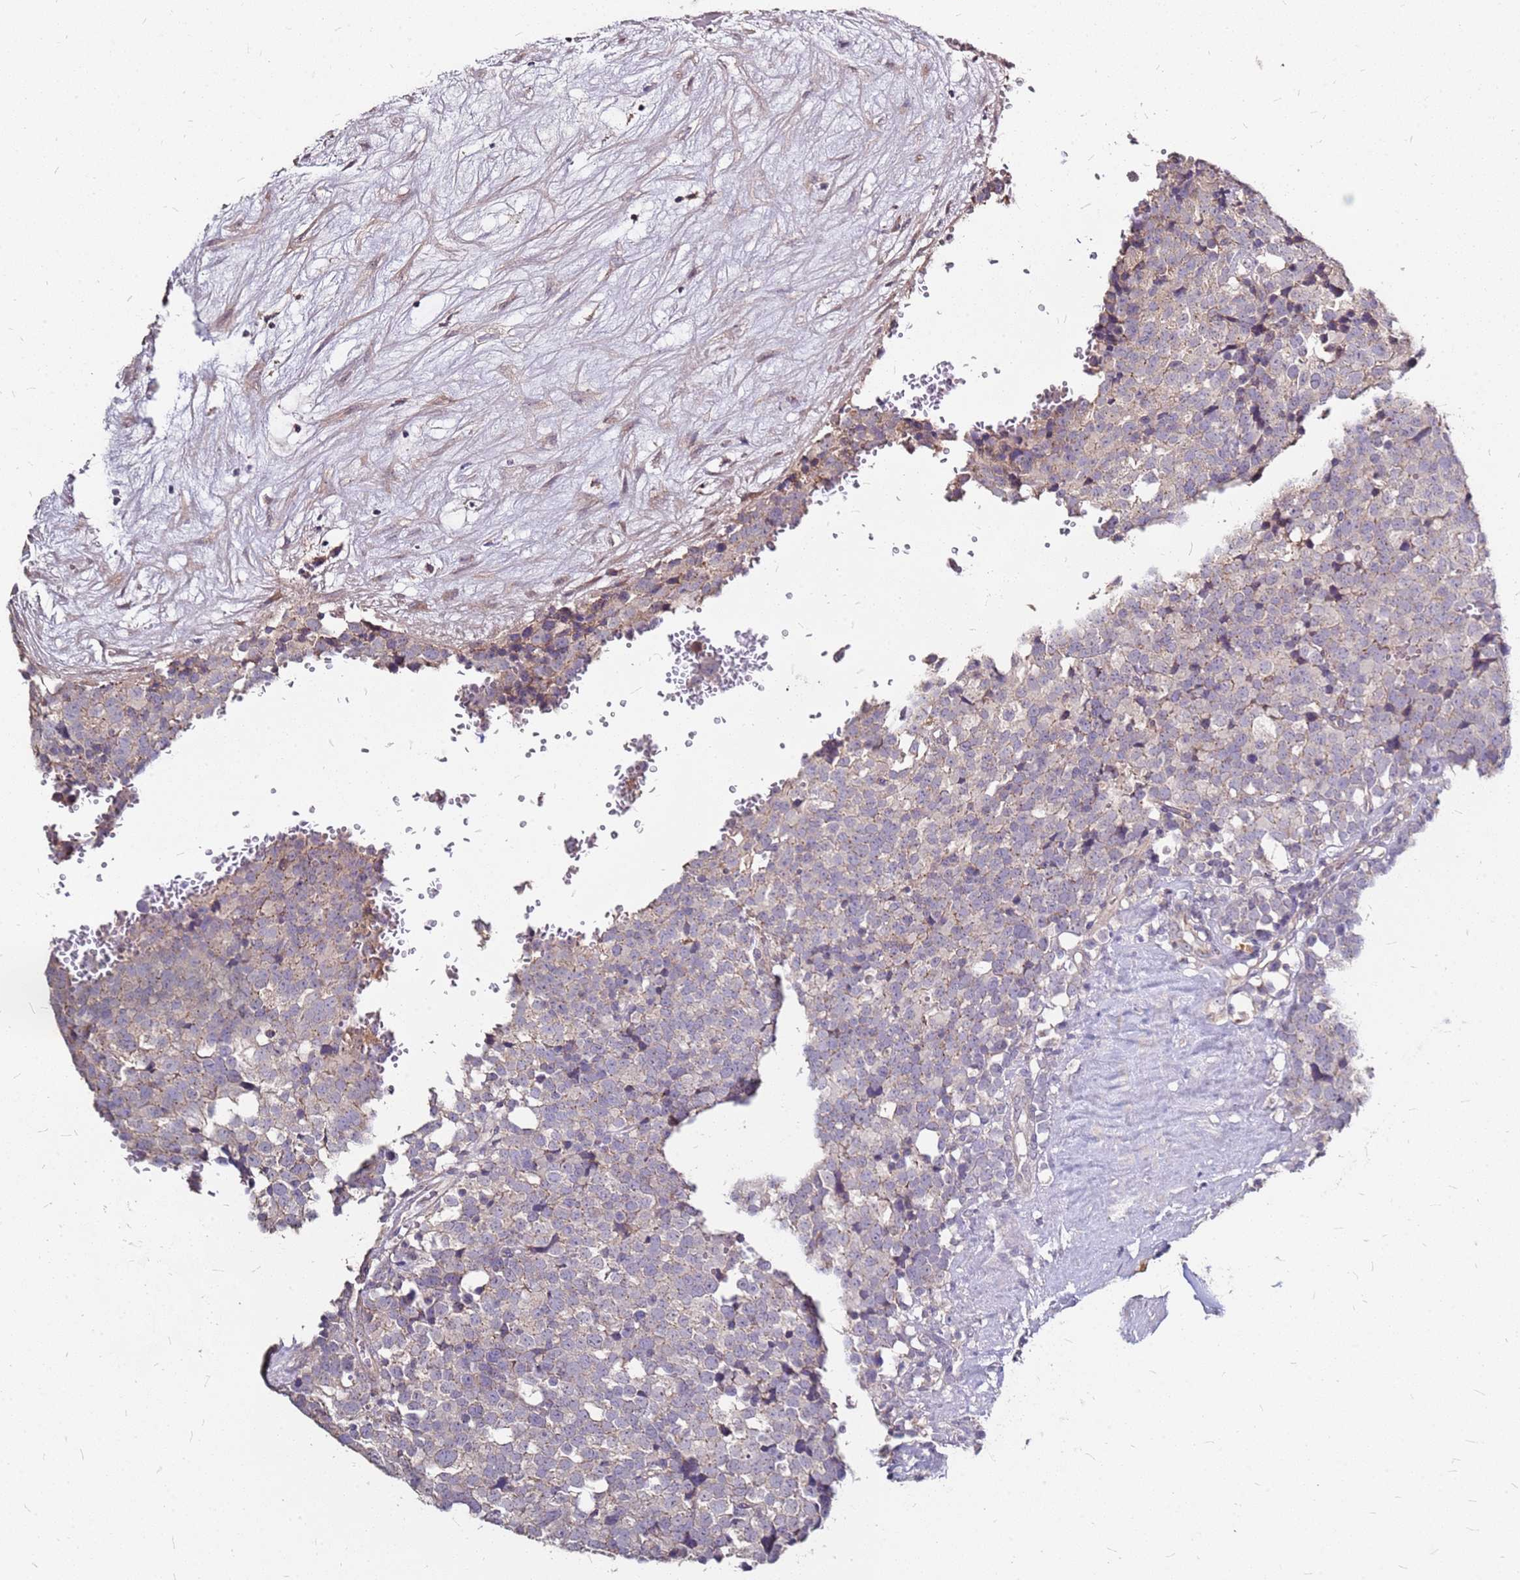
{"staining": {"intensity": "weak", "quantity": "25%-75%", "location": "cytoplasmic/membranous"}, "tissue": "testis cancer", "cell_type": "Tumor cells", "image_type": "cancer", "snomed": [{"axis": "morphology", "description": "Seminoma, NOS"}, {"axis": "topography", "description": "Testis"}], "caption": "A brown stain shows weak cytoplasmic/membranous expression of a protein in testis seminoma tumor cells.", "gene": "DCDC2C", "patient": {"sex": "male", "age": 71}}